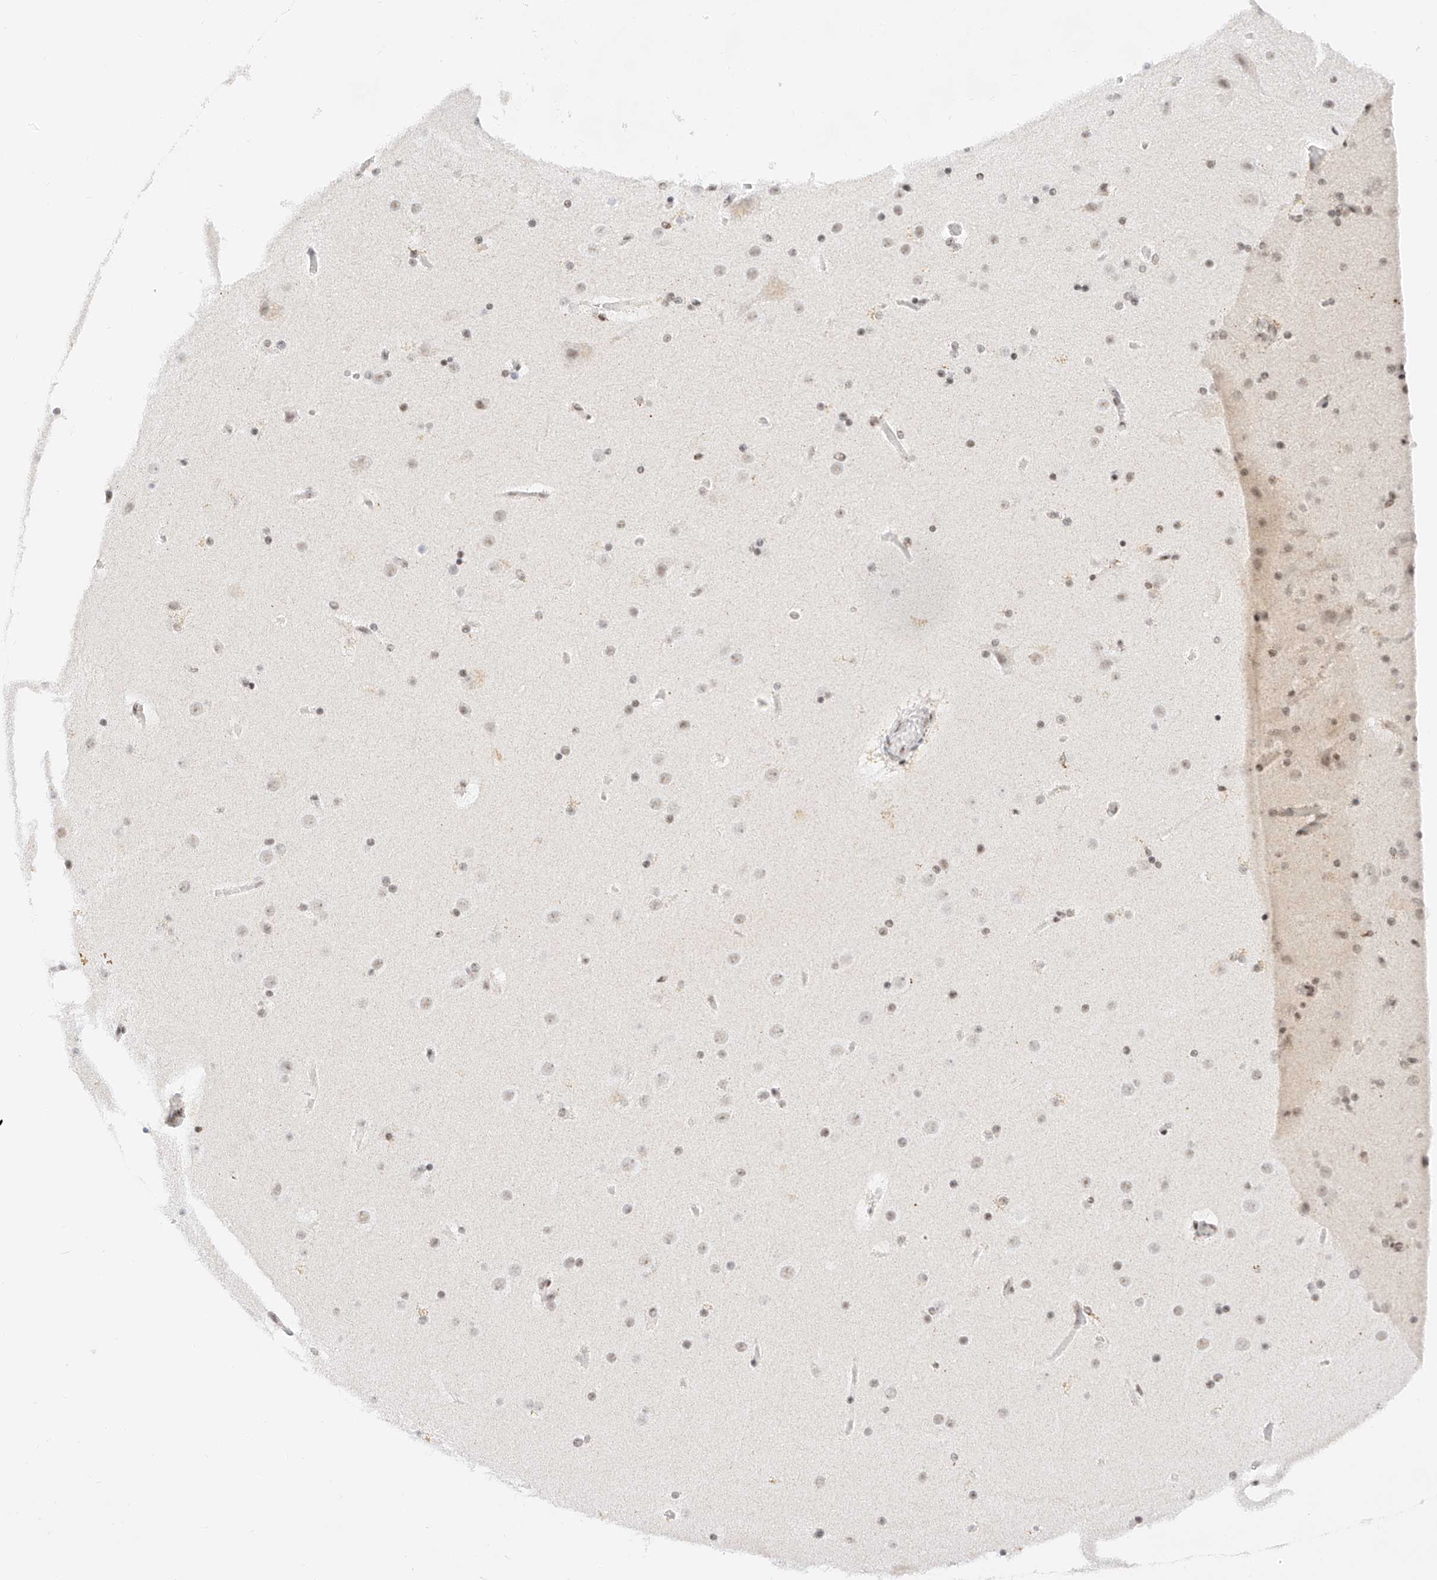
{"staining": {"intensity": "weak", "quantity": "25%-75%", "location": "nuclear"}, "tissue": "cerebral cortex", "cell_type": "Endothelial cells", "image_type": "normal", "snomed": [{"axis": "morphology", "description": "Normal tissue, NOS"}, {"axis": "topography", "description": "Cerebral cortex"}], "caption": "Weak nuclear staining is present in about 25%-75% of endothelial cells in normal cerebral cortex. The staining was performed using DAB (3,3'-diaminobenzidine), with brown indicating positive protein expression. Nuclei are stained blue with hematoxylin.", "gene": "NRF1", "patient": {"sex": "male", "age": 57}}